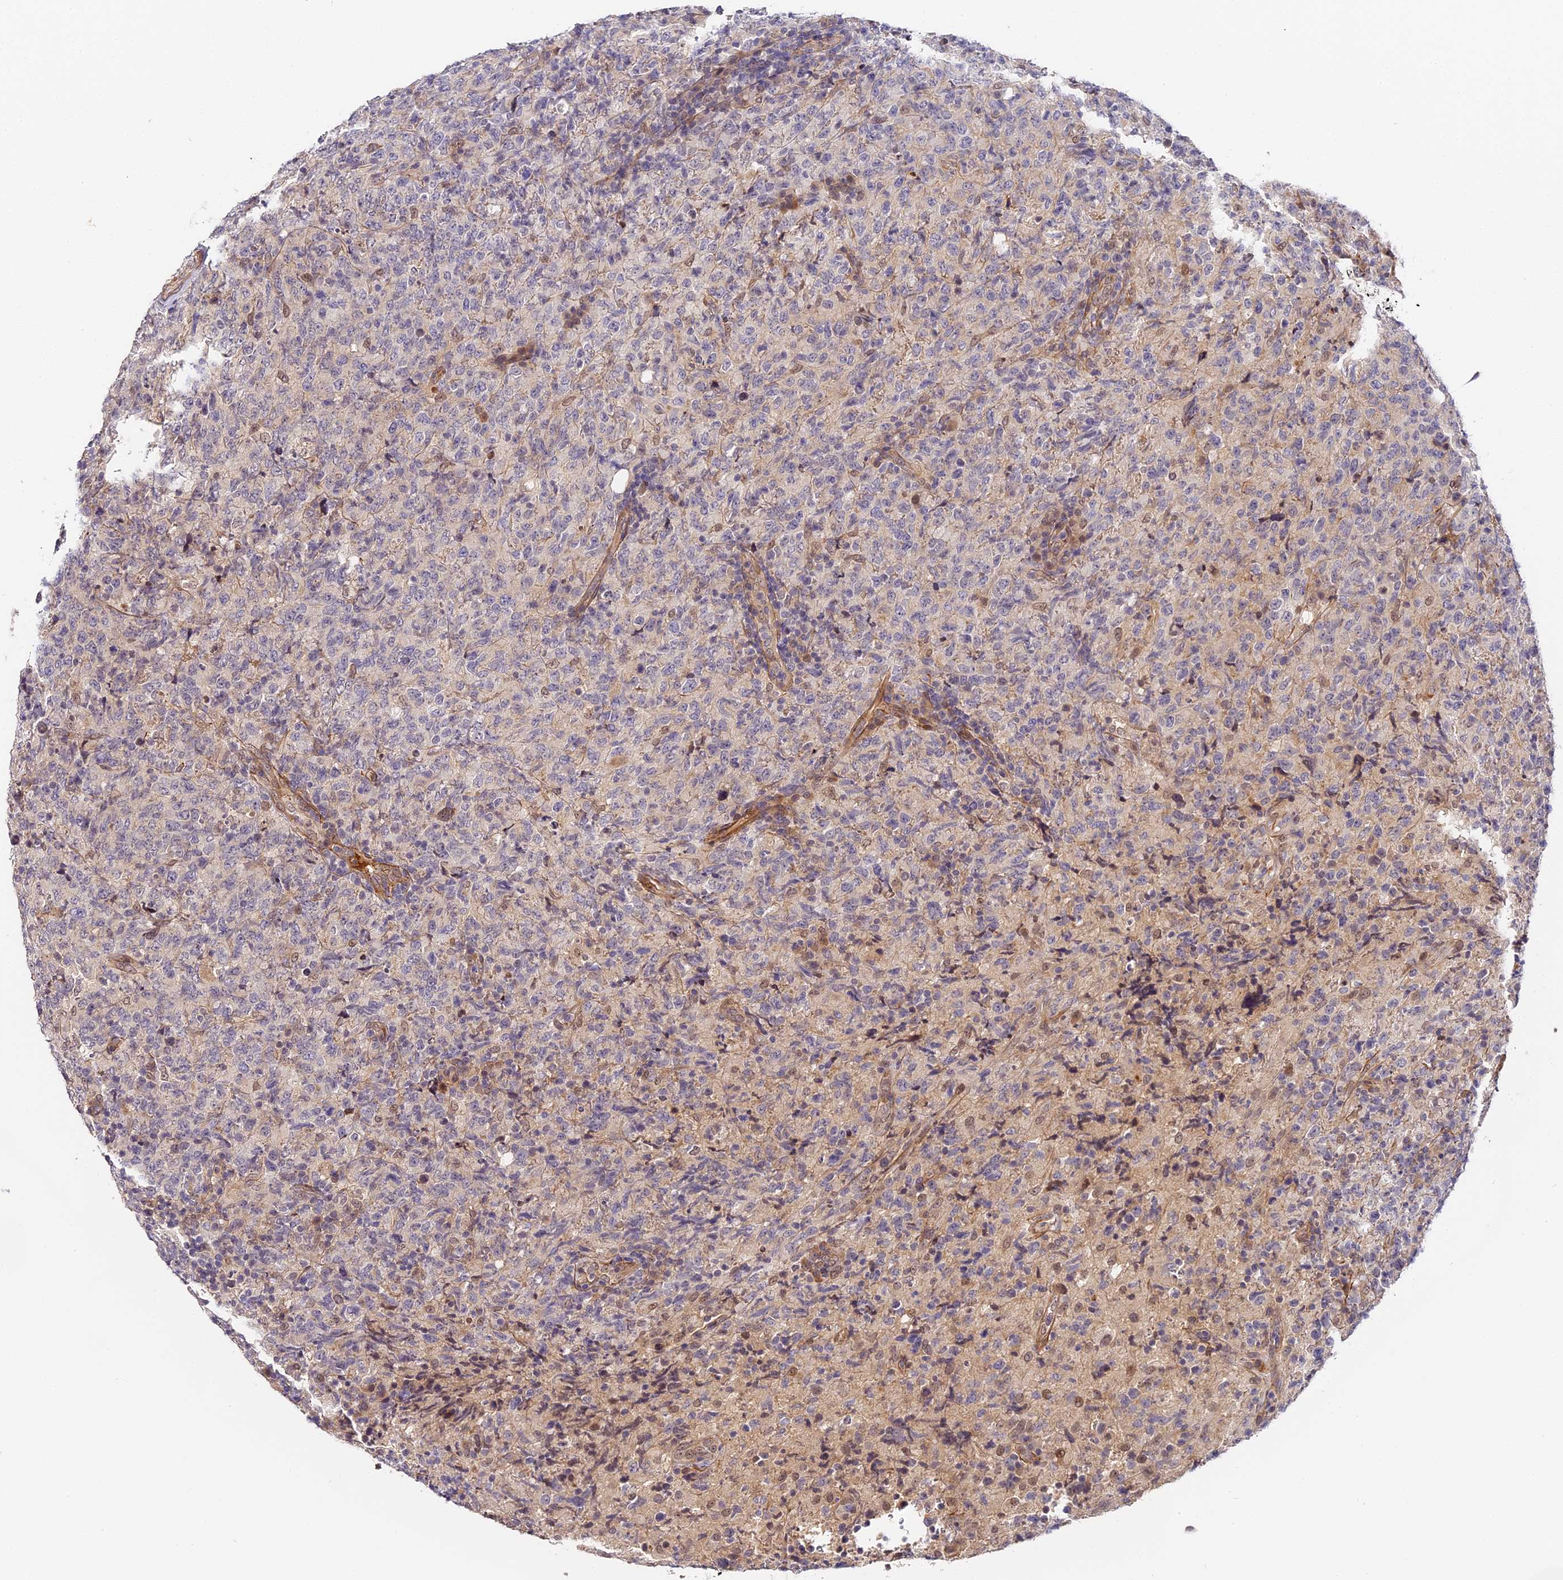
{"staining": {"intensity": "negative", "quantity": "none", "location": "none"}, "tissue": "lymphoma", "cell_type": "Tumor cells", "image_type": "cancer", "snomed": [{"axis": "morphology", "description": "Malignant lymphoma, non-Hodgkin's type, High grade"}, {"axis": "topography", "description": "Tonsil"}], "caption": "Micrograph shows no significant protein expression in tumor cells of malignant lymphoma, non-Hodgkin's type (high-grade).", "gene": "IMPACT", "patient": {"sex": "female", "age": 36}}